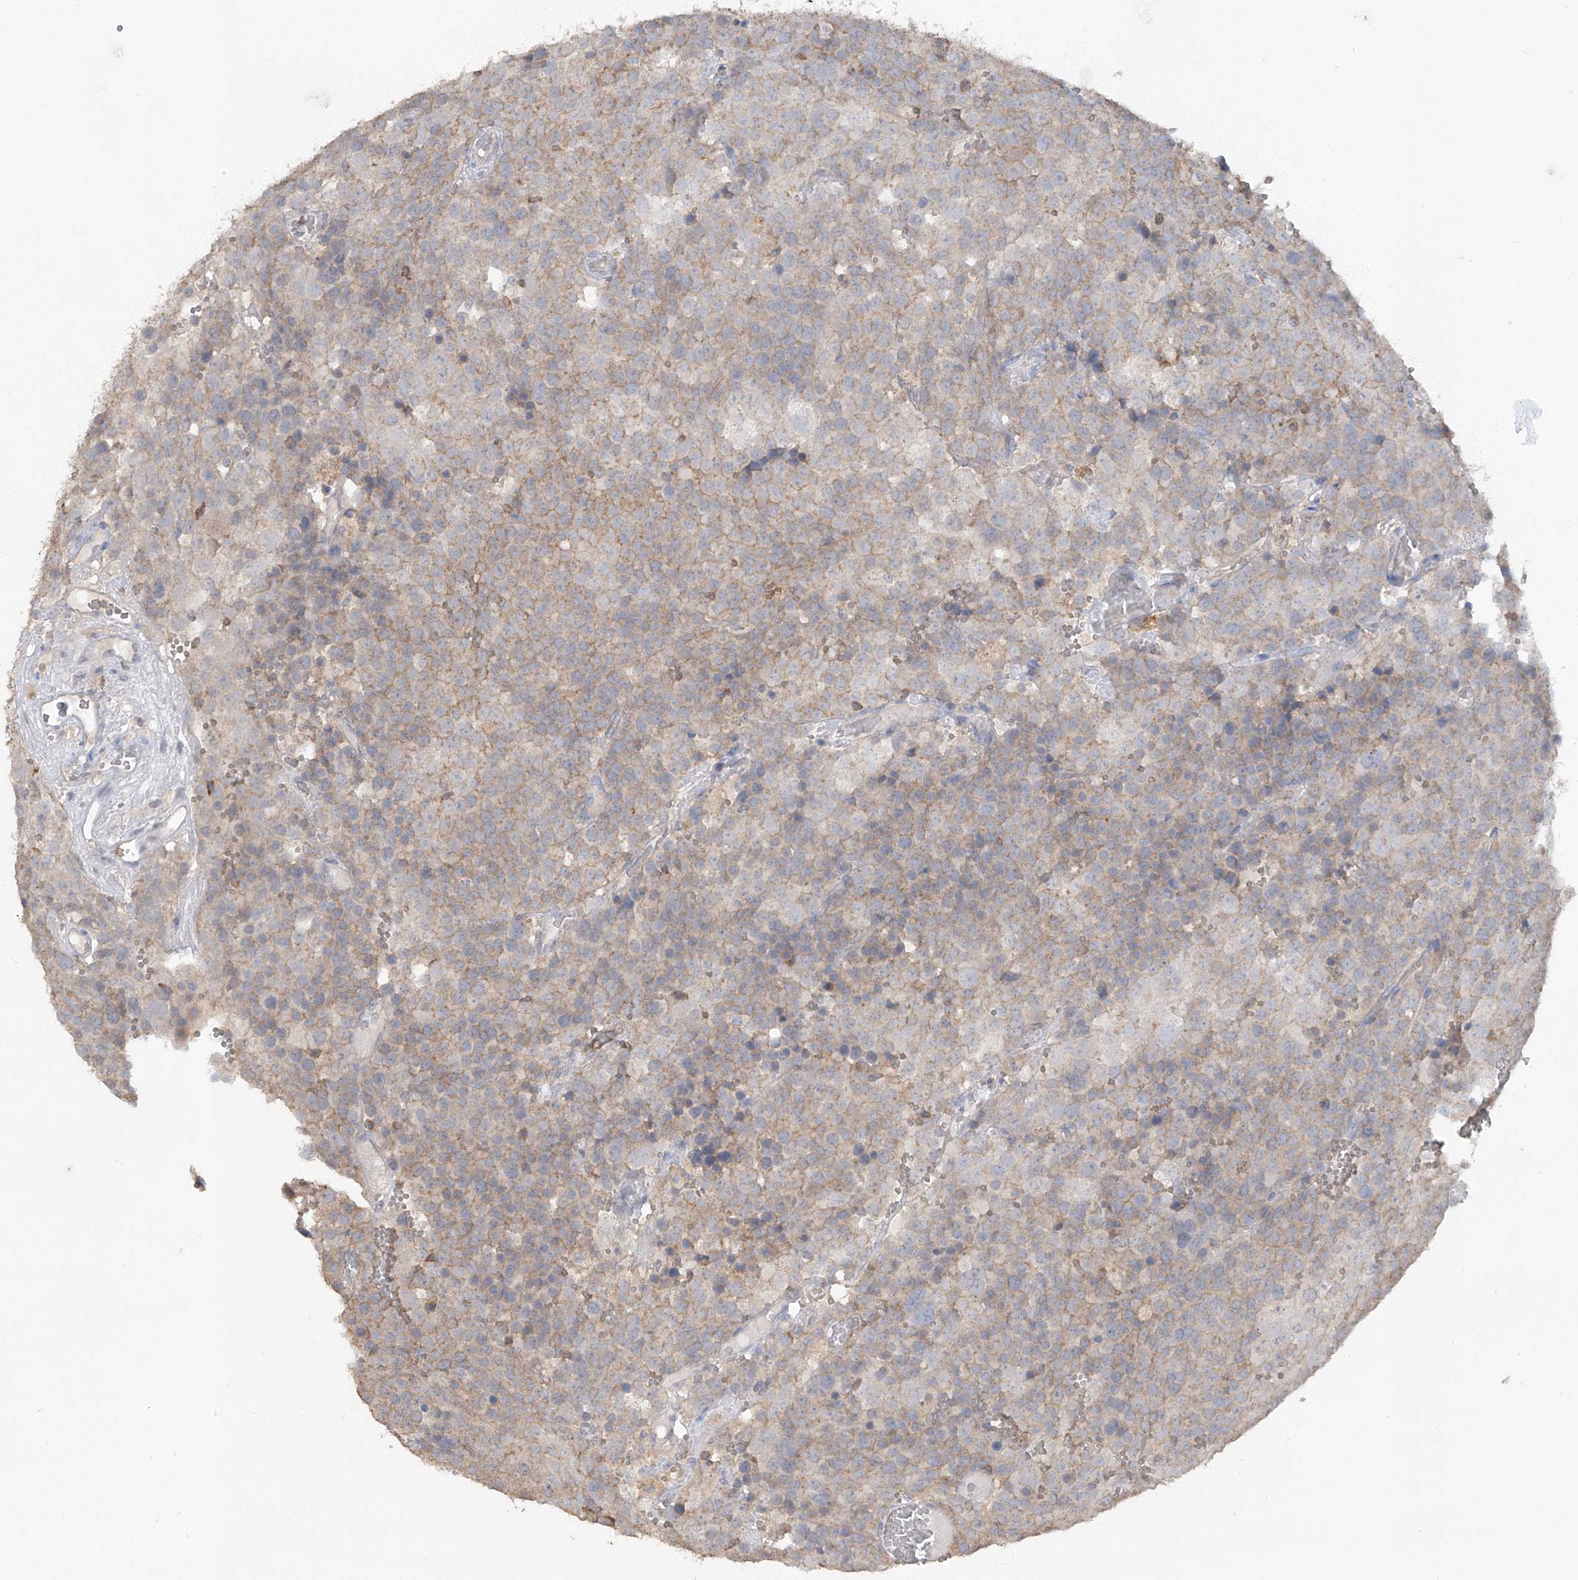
{"staining": {"intensity": "moderate", "quantity": "25%-75%", "location": "cytoplasmic/membranous"}, "tissue": "testis cancer", "cell_type": "Tumor cells", "image_type": "cancer", "snomed": [{"axis": "morphology", "description": "Seminoma, NOS"}, {"axis": "topography", "description": "Testis"}], "caption": "This image shows immunohistochemistry (IHC) staining of testis cancer (seminoma), with medium moderate cytoplasmic/membranous expression in about 25%-75% of tumor cells.", "gene": "HAS3", "patient": {"sex": "male", "age": 71}}